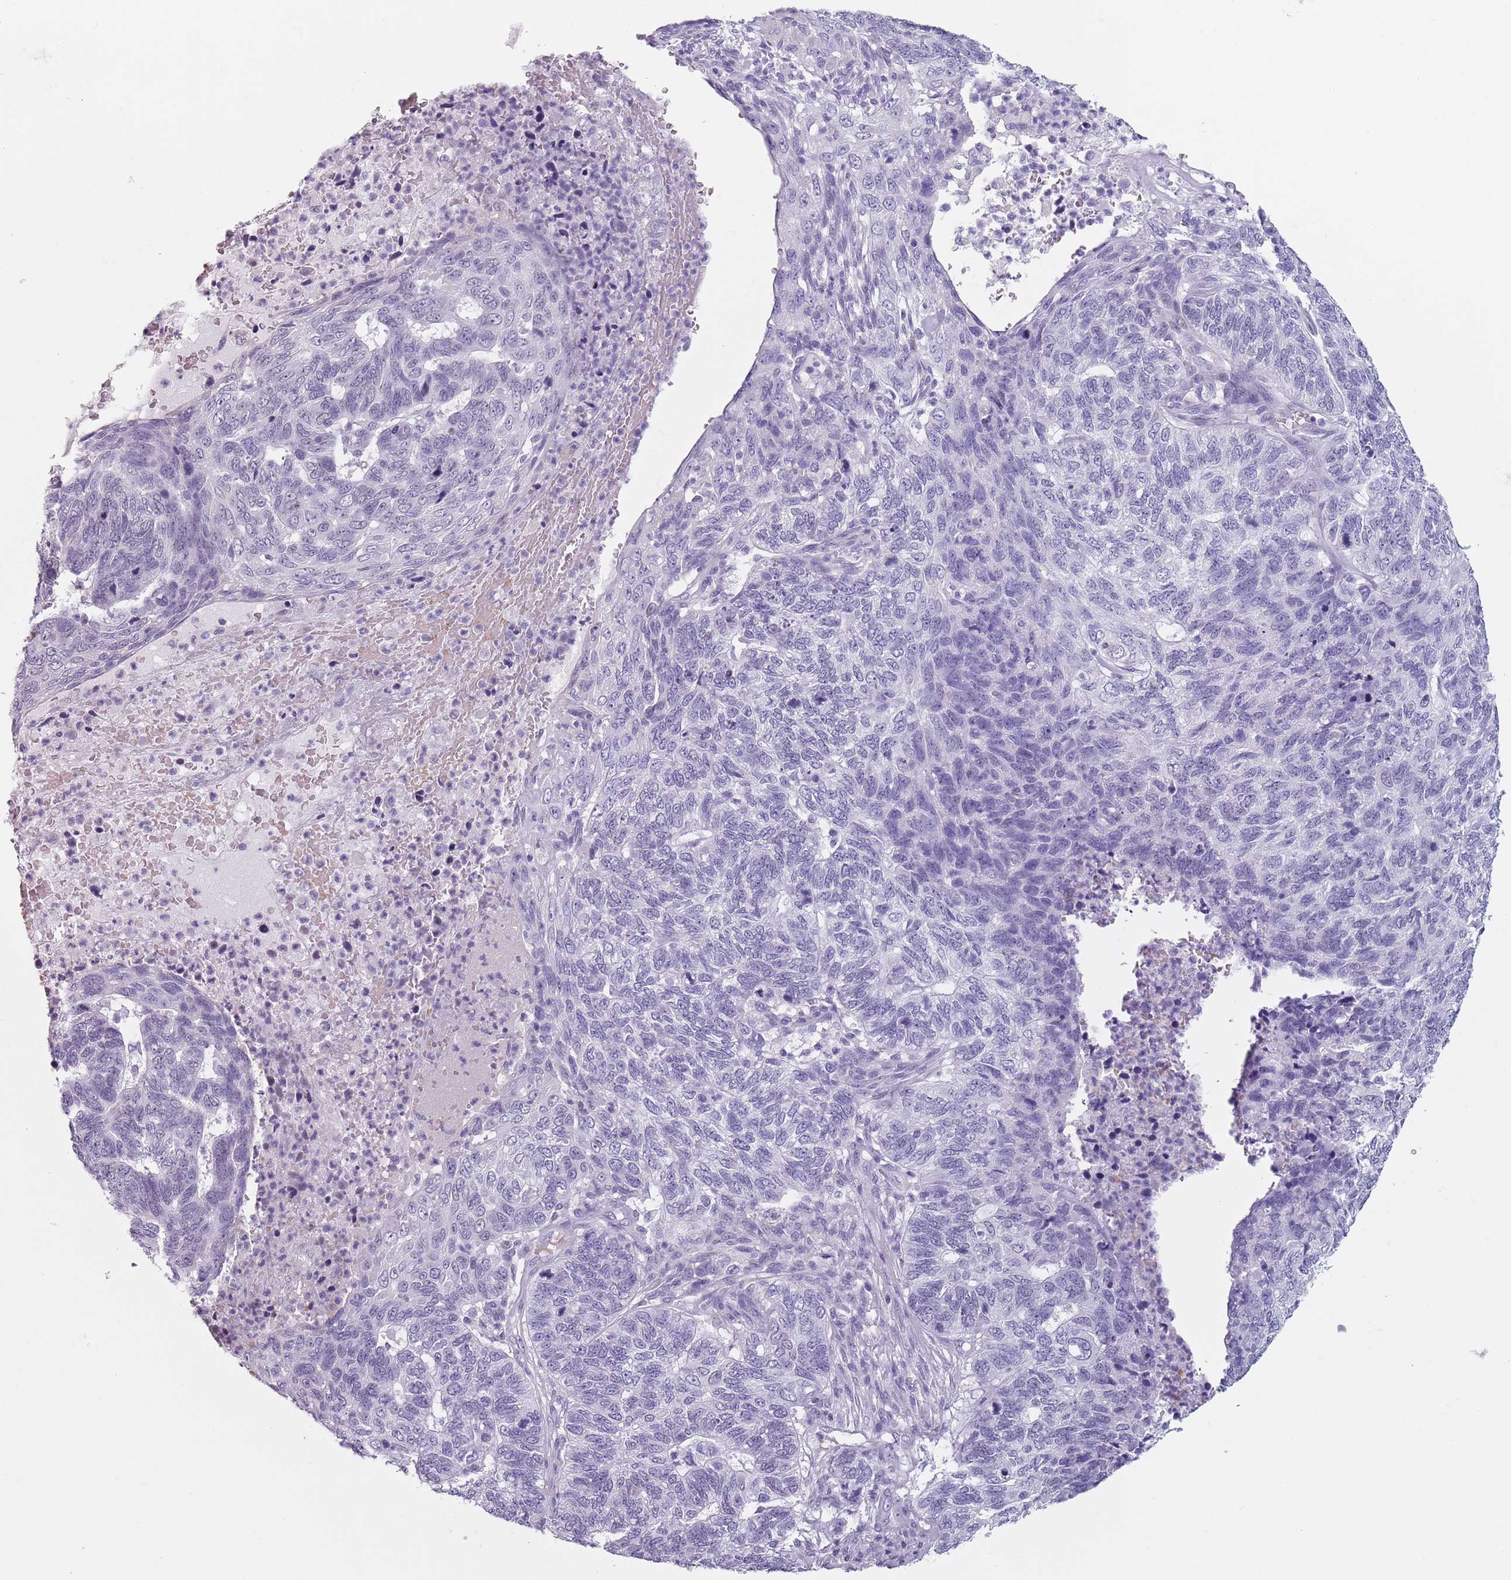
{"staining": {"intensity": "negative", "quantity": "none", "location": "none"}, "tissue": "skin cancer", "cell_type": "Tumor cells", "image_type": "cancer", "snomed": [{"axis": "morphology", "description": "Basal cell carcinoma"}, {"axis": "topography", "description": "Skin"}], "caption": "This is an IHC photomicrograph of basal cell carcinoma (skin). There is no staining in tumor cells.", "gene": "SPESP1", "patient": {"sex": "female", "age": 65}}